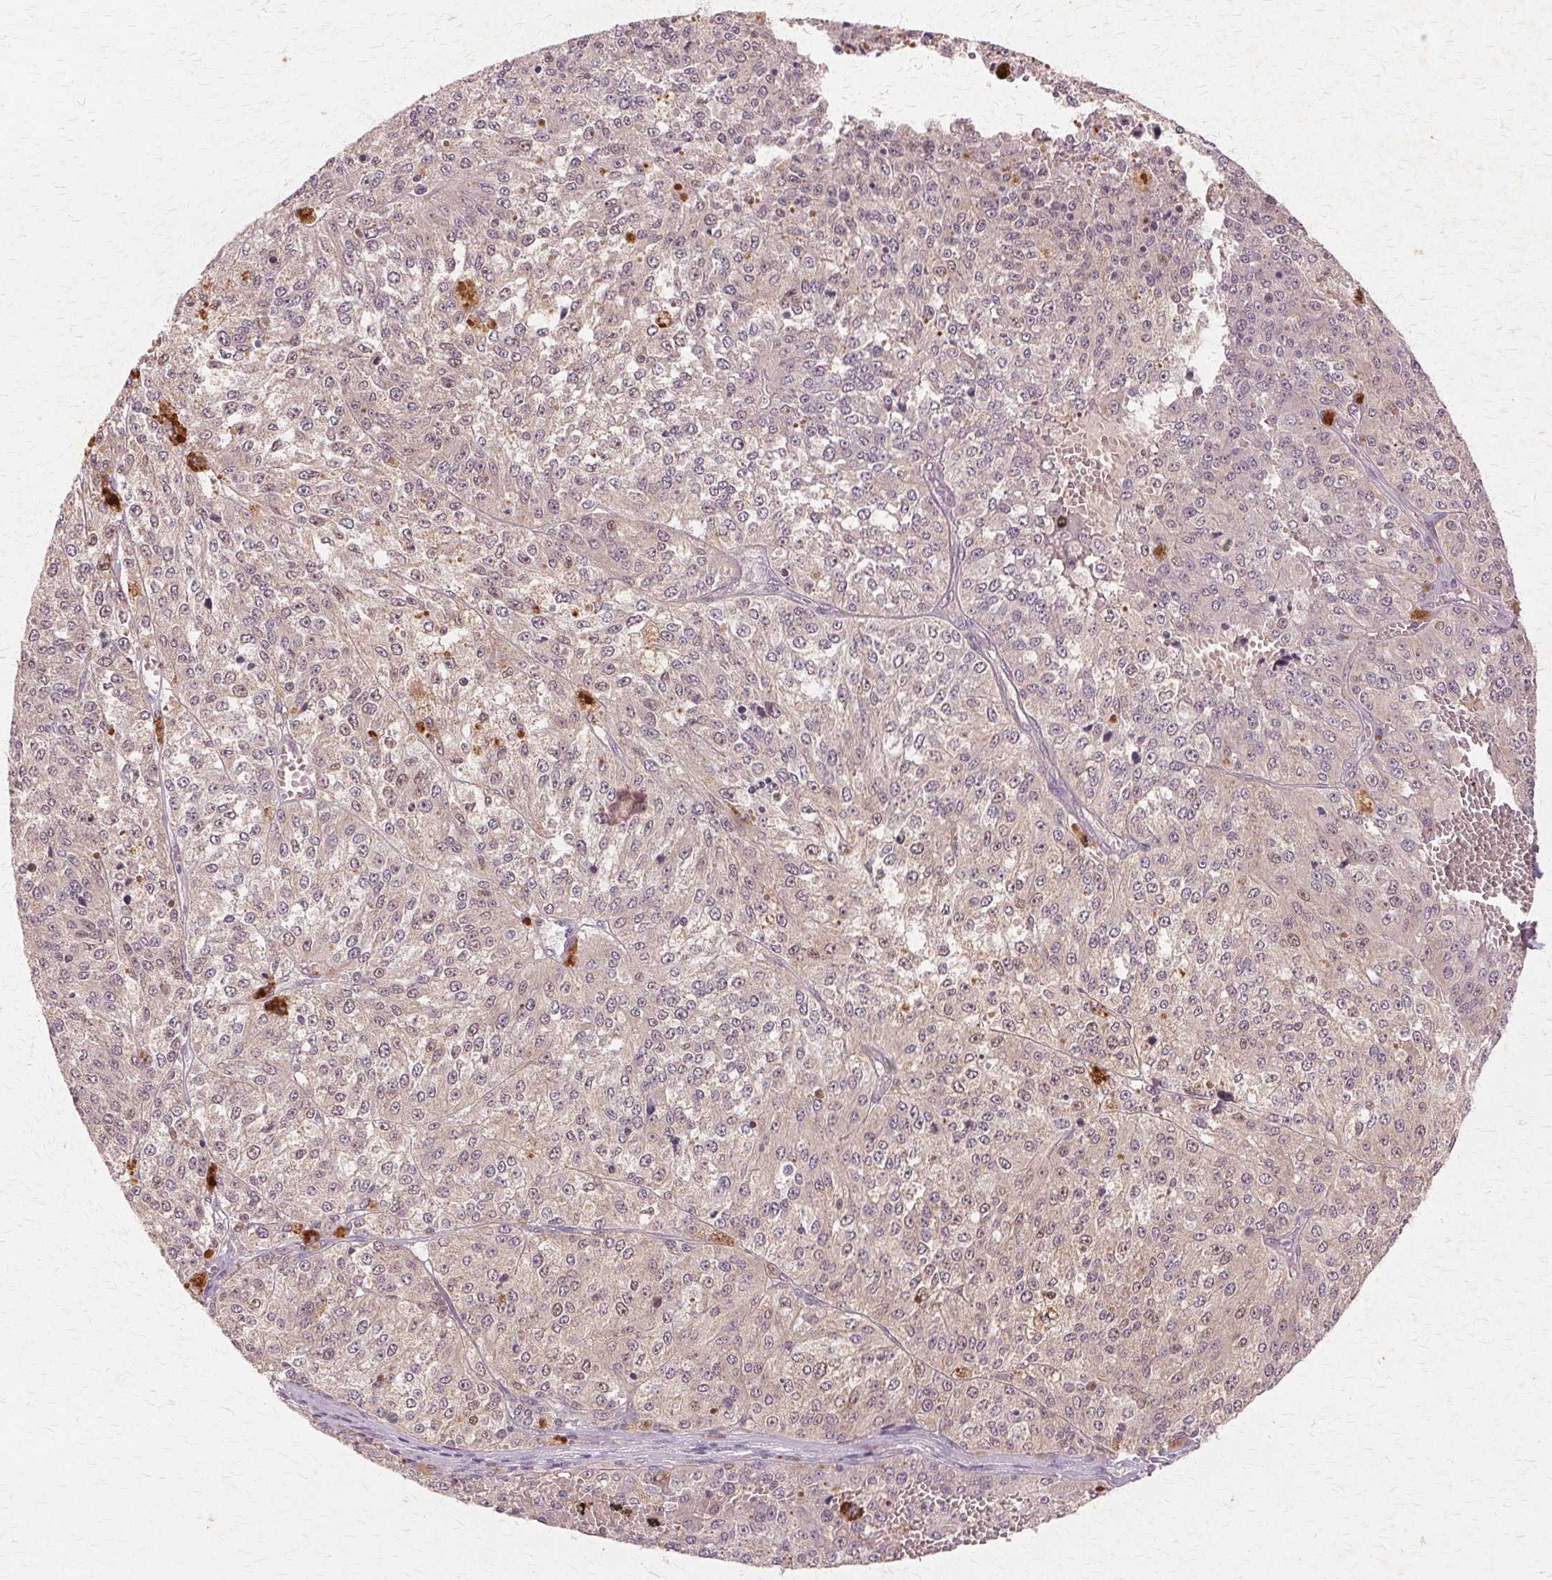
{"staining": {"intensity": "weak", "quantity": "<25%", "location": "nuclear"}, "tissue": "melanoma", "cell_type": "Tumor cells", "image_type": "cancer", "snomed": [{"axis": "morphology", "description": "Malignant melanoma, Metastatic site"}, {"axis": "topography", "description": "Lymph node"}], "caption": "Tumor cells show no significant protein positivity in malignant melanoma (metastatic site). (Immunohistochemistry (ihc), brightfield microscopy, high magnification).", "gene": "PRMT5", "patient": {"sex": "female", "age": 64}}